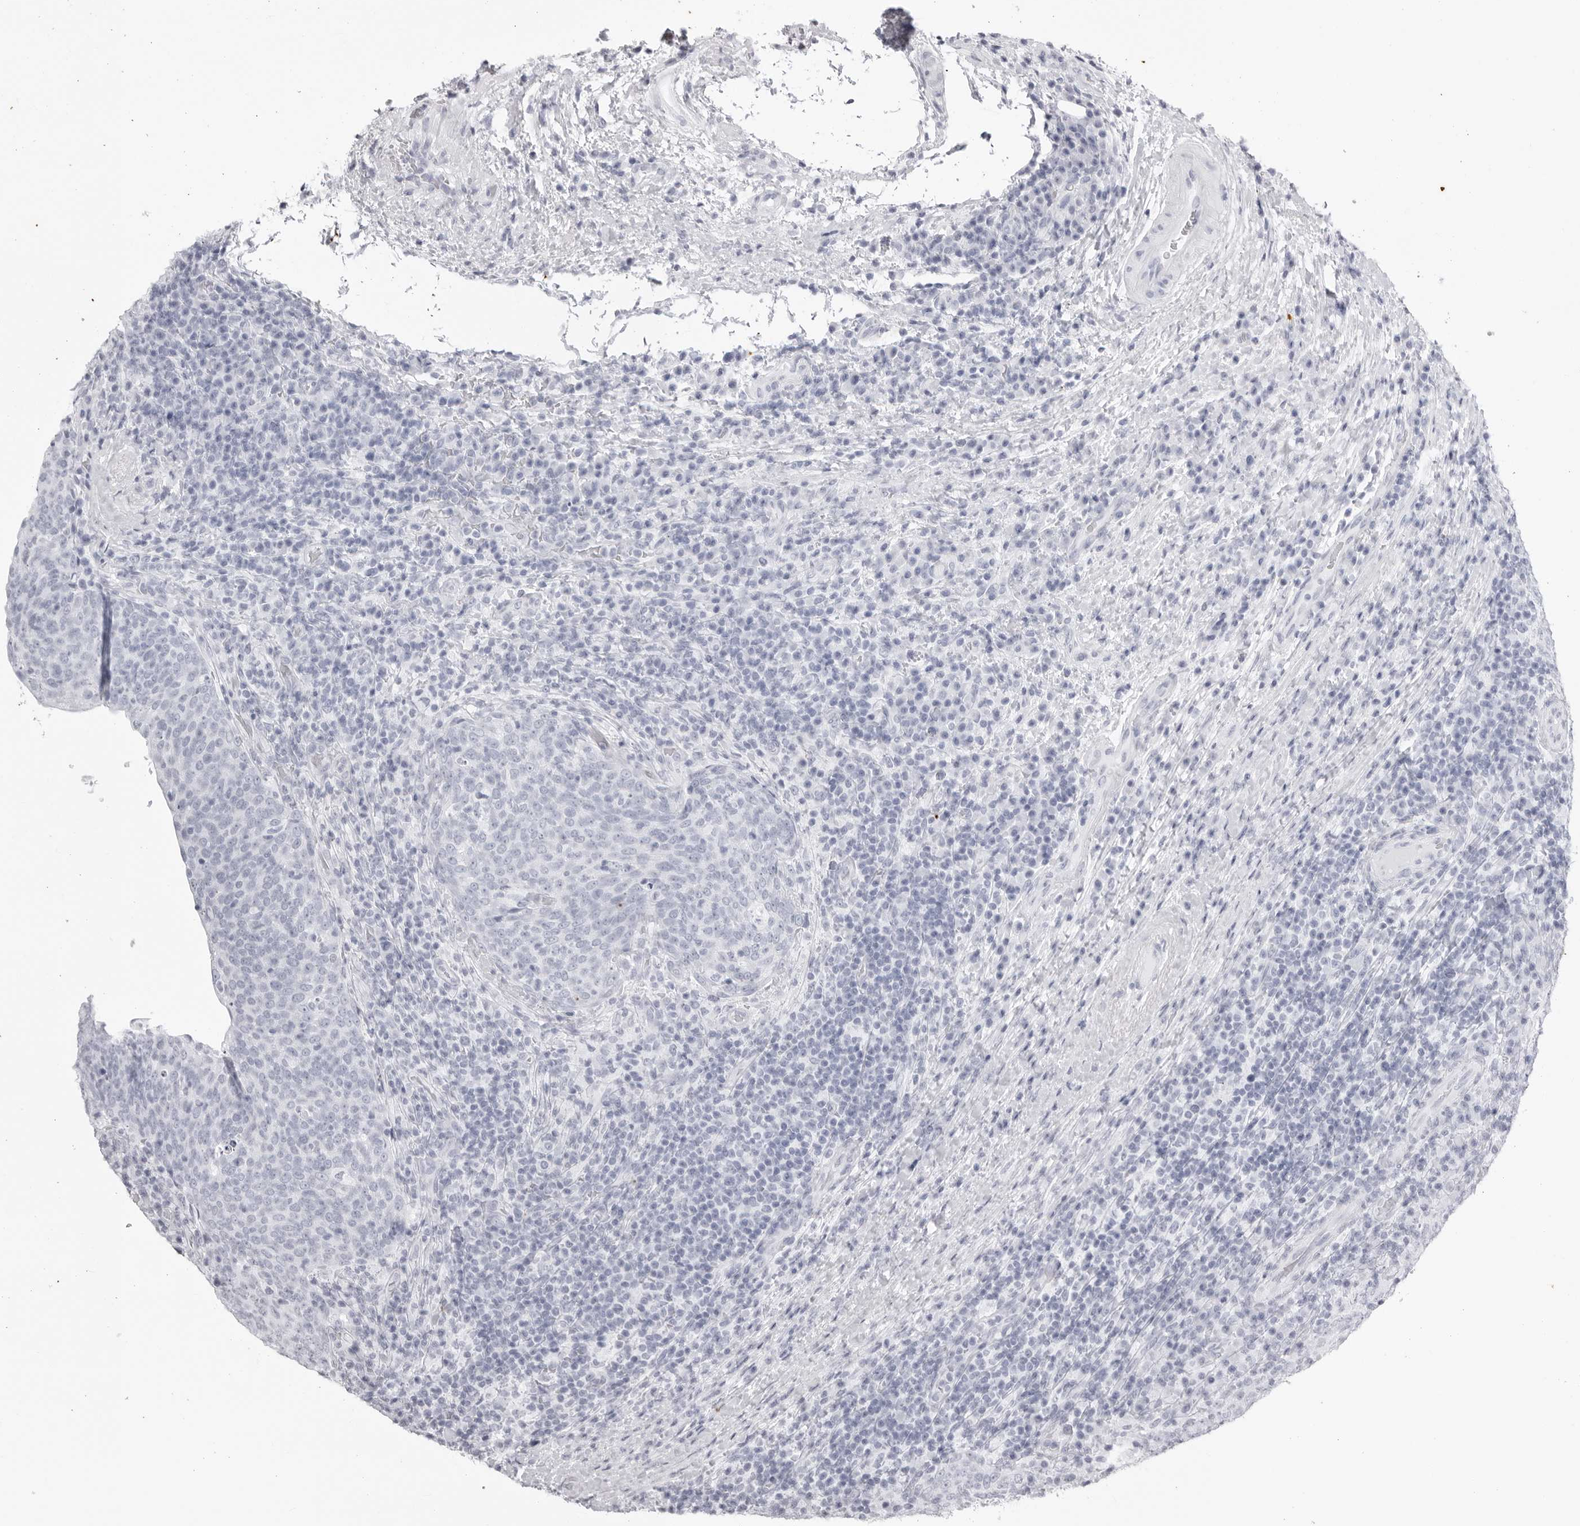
{"staining": {"intensity": "negative", "quantity": "none", "location": "none"}, "tissue": "head and neck cancer", "cell_type": "Tumor cells", "image_type": "cancer", "snomed": [{"axis": "morphology", "description": "Squamous cell carcinoma, NOS"}, {"axis": "morphology", "description": "Squamous cell carcinoma, metastatic, NOS"}, {"axis": "topography", "description": "Lymph node"}, {"axis": "topography", "description": "Head-Neck"}], "caption": "Tumor cells show no significant staining in head and neck cancer.", "gene": "KLK9", "patient": {"sex": "male", "age": 62}}